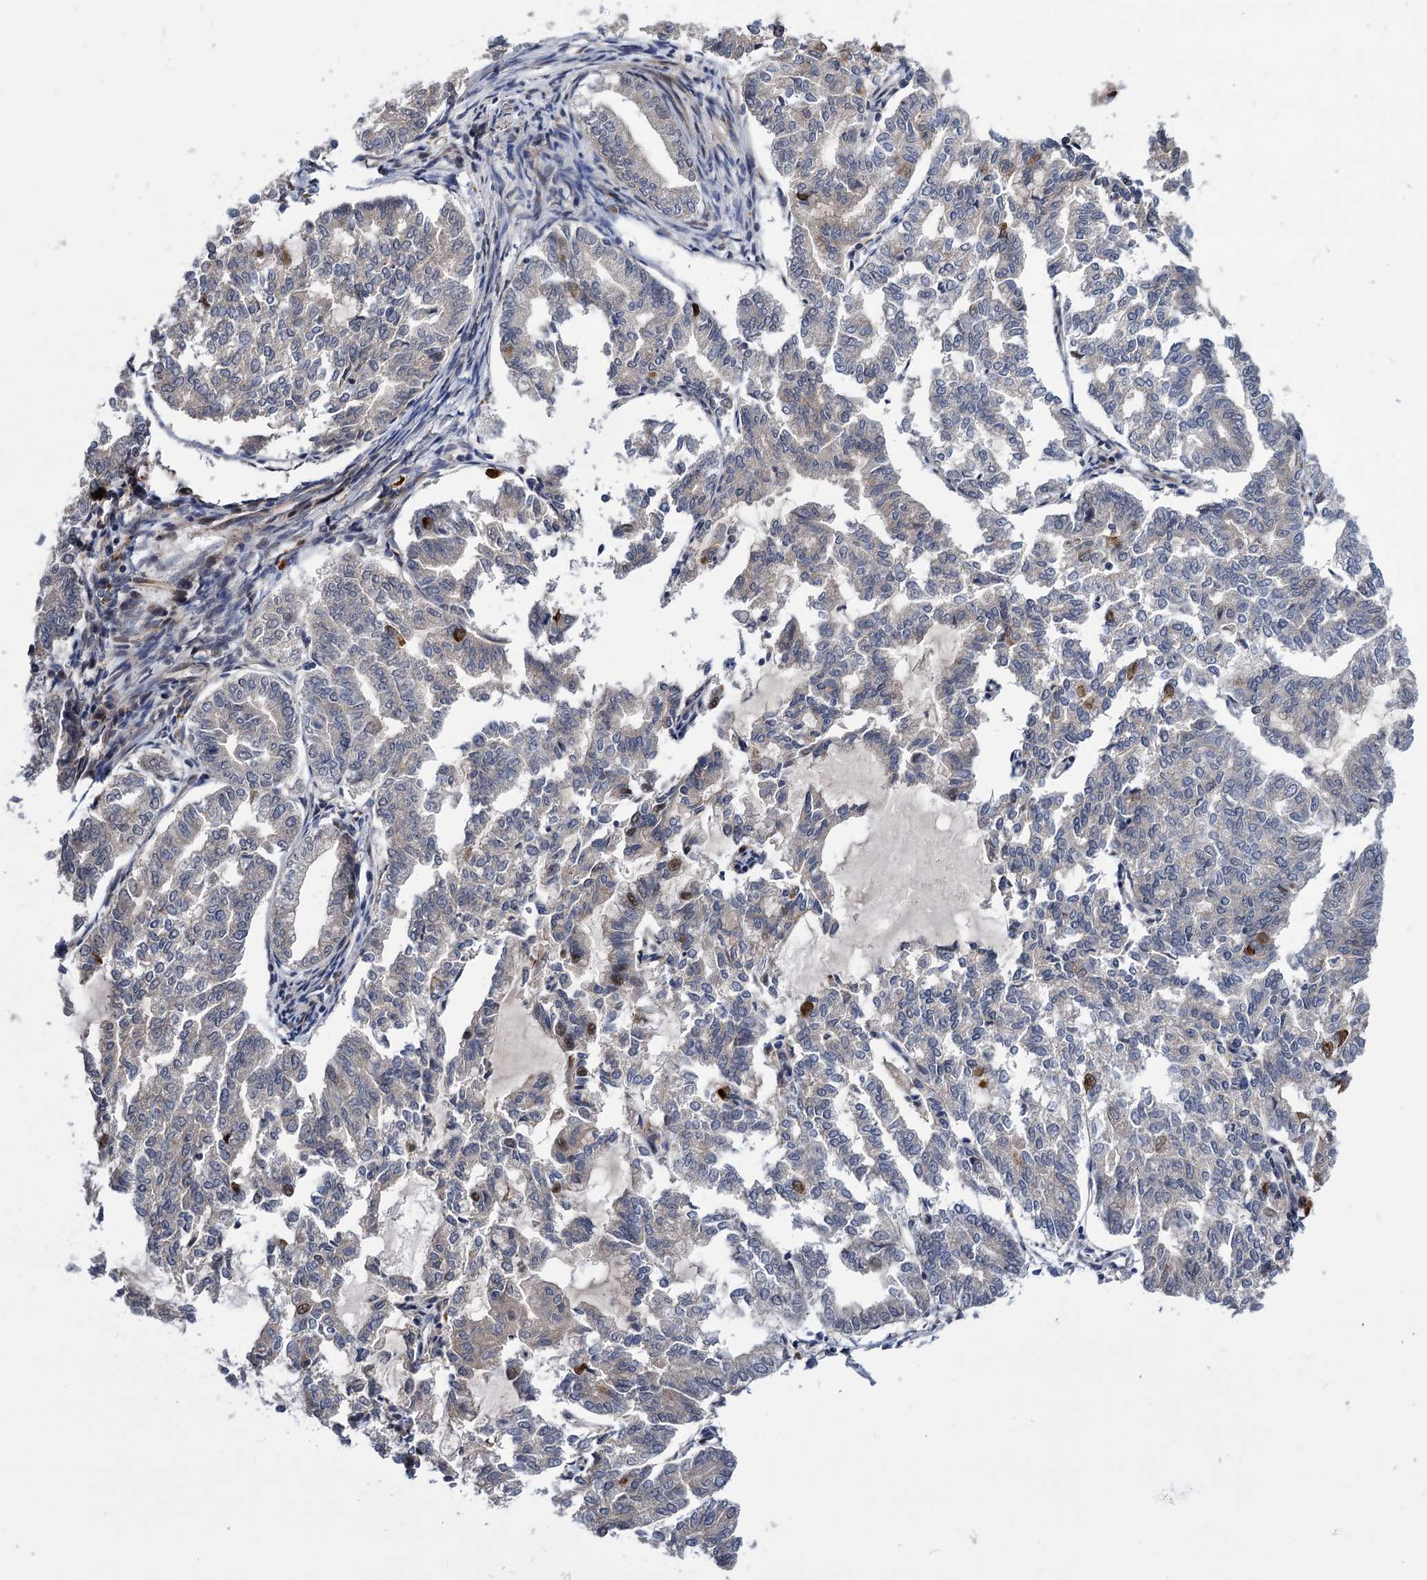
{"staining": {"intensity": "negative", "quantity": "none", "location": "none"}, "tissue": "endometrial cancer", "cell_type": "Tumor cells", "image_type": "cancer", "snomed": [{"axis": "morphology", "description": "Adenocarcinoma, NOS"}, {"axis": "topography", "description": "Endometrium"}], "caption": "High power microscopy photomicrograph of an immunohistochemistry micrograph of endometrial cancer, revealing no significant expression in tumor cells. The staining was performed using DAB to visualize the protein expression in brown, while the nuclei were stained in blue with hematoxylin (Magnification: 20x).", "gene": "UBR1", "patient": {"sex": "female", "age": 79}}